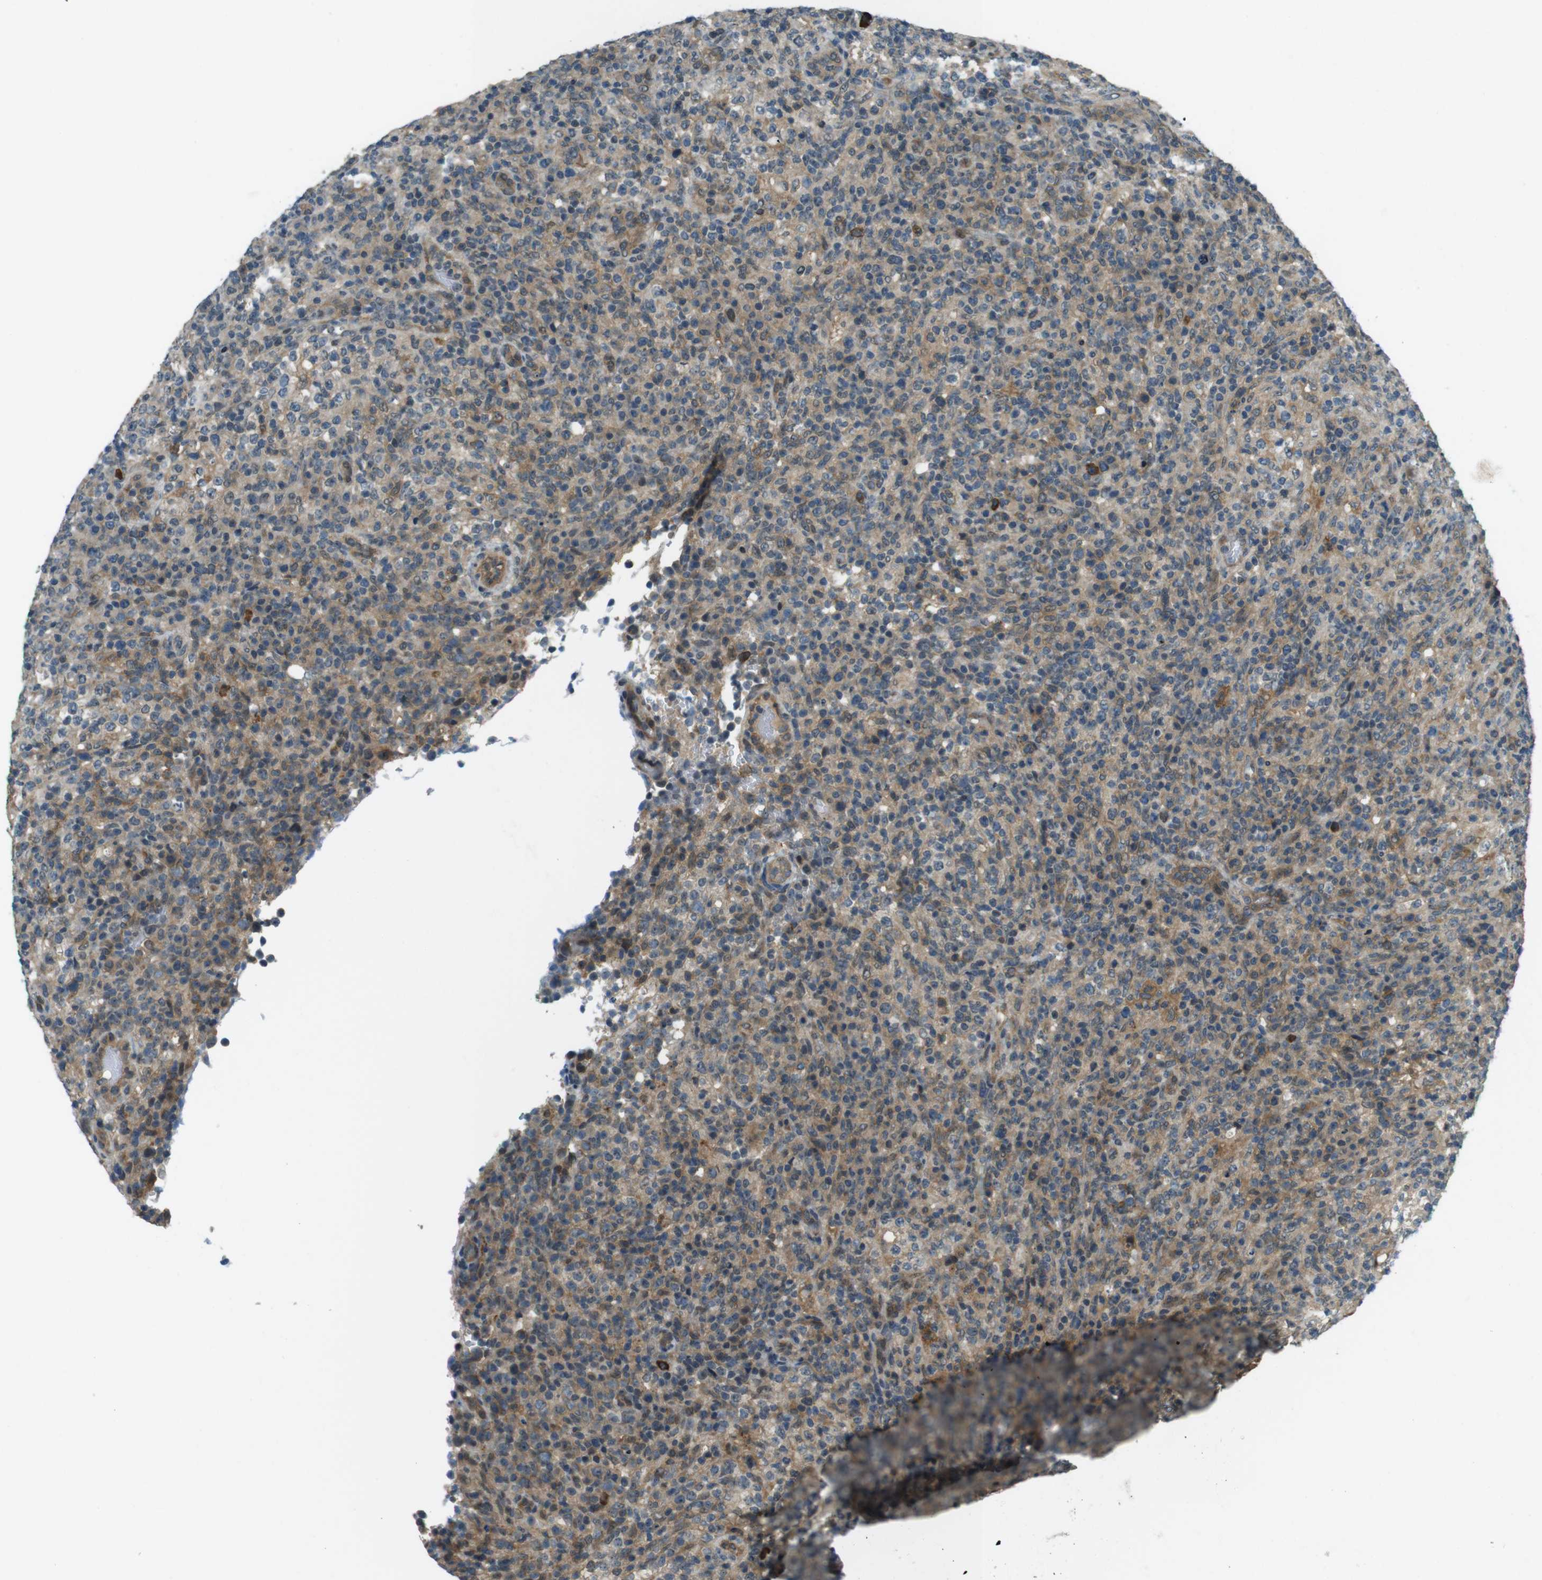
{"staining": {"intensity": "moderate", "quantity": "25%-75%", "location": "cytoplasmic/membranous"}, "tissue": "lymphoma", "cell_type": "Tumor cells", "image_type": "cancer", "snomed": [{"axis": "morphology", "description": "Malignant lymphoma, non-Hodgkin's type, High grade"}, {"axis": "topography", "description": "Lymph node"}], "caption": "Protein staining of malignant lymphoma, non-Hodgkin's type (high-grade) tissue displays moderate cytoplasmic/membranous positivity in approximately 25%-75% of tumor cells.", "gene": "TIAM2", "patient": {"sex": "female", "age": 76}}